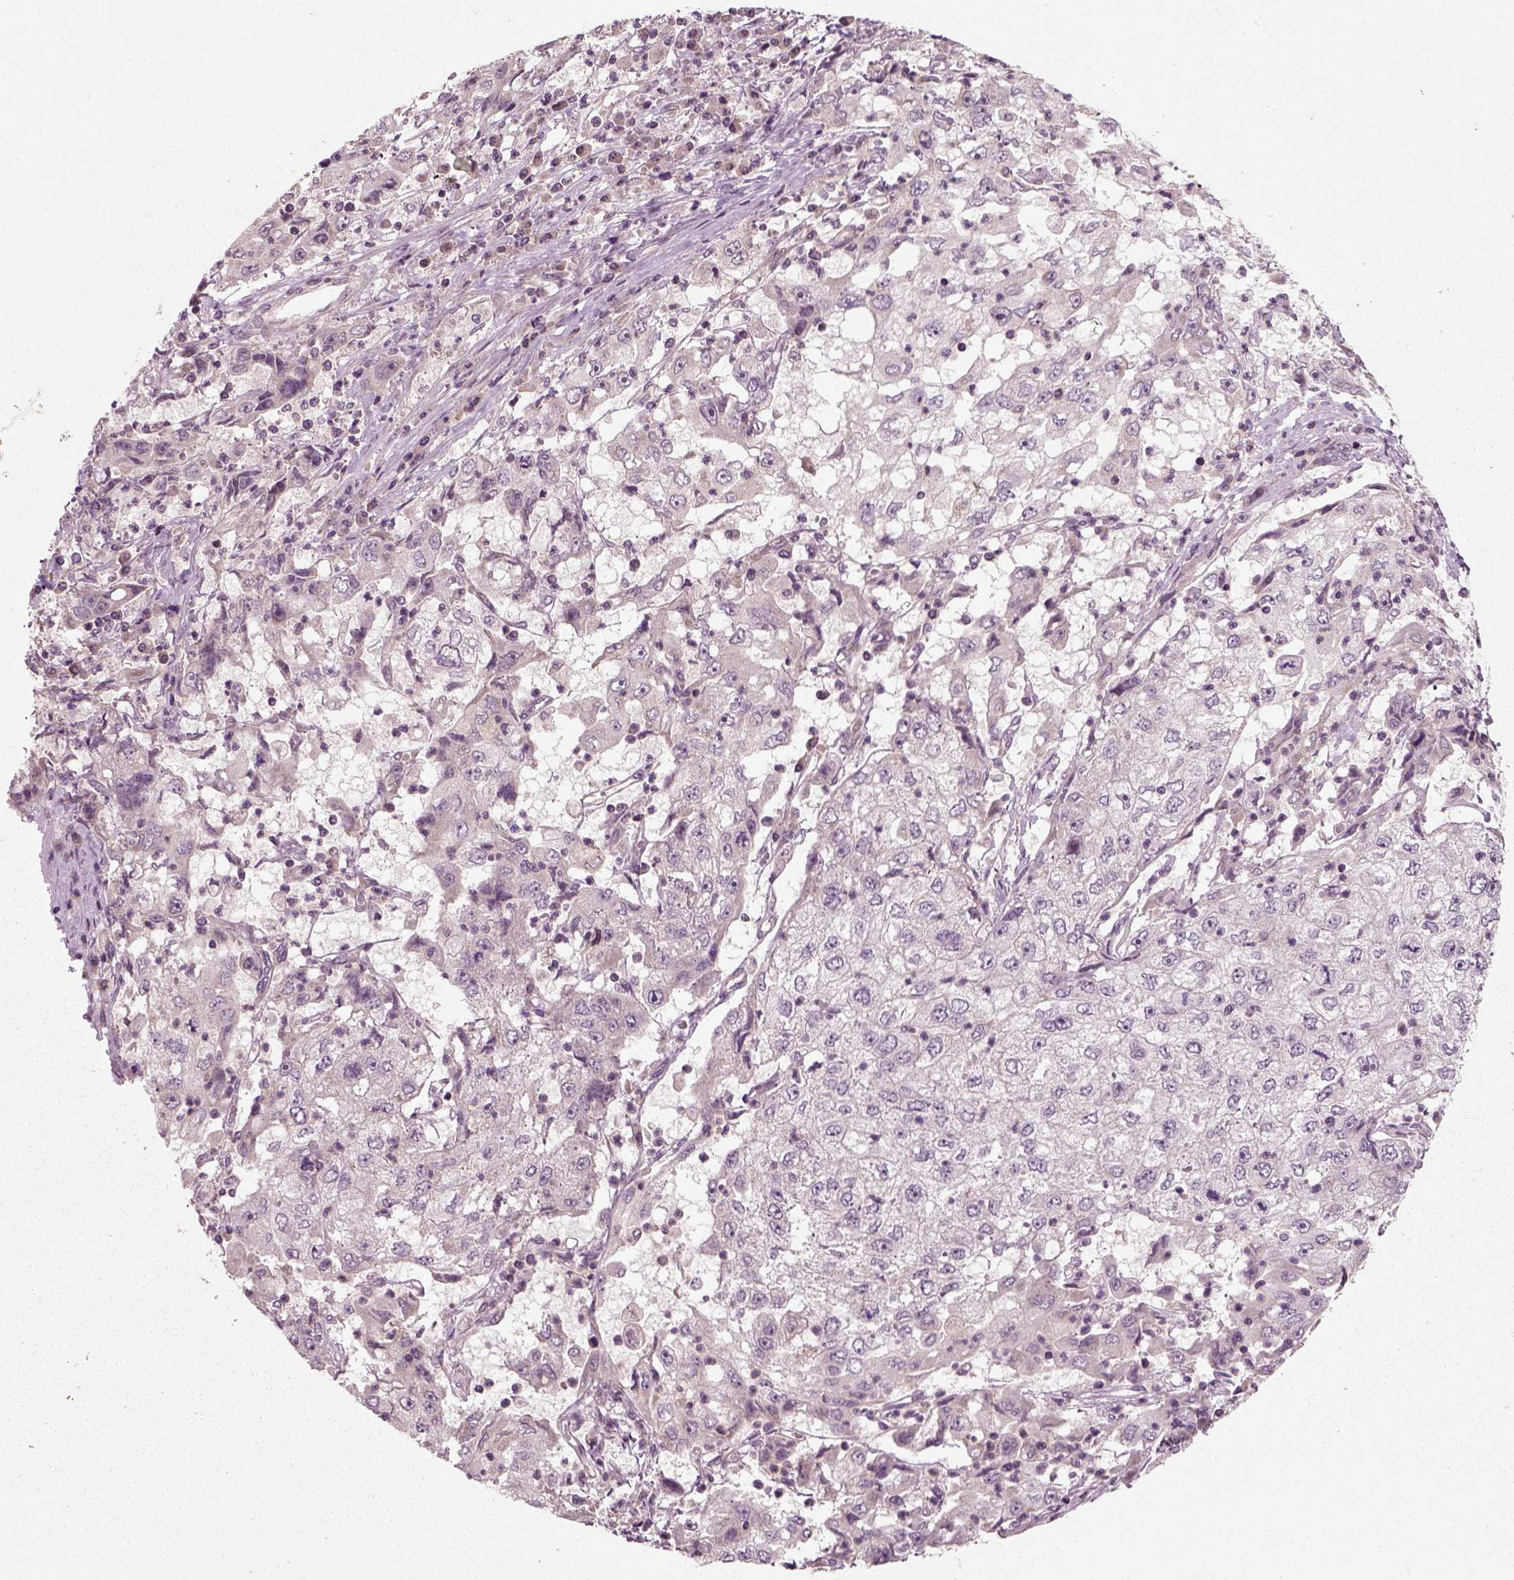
{"staining": {"intensity": "negative", "quantity": "none", "location": "none"}, "tissue": "cervical cancer", "cell_type": "Tumor cells", "image_type": "cancer", "snomed": [{"axis": "morphology", "description": "Squamous cell carcinoma, NOS"}, {"axis": "topography", "description": "Cervix"}], "caption": "Immunohistochemistry micrograph of cervical cancer (squamous cell carcinoma) stained for a protein (brown), which demonstrates no positivity in tumor cells.", "gene": "PLCD3", "patient": {"sex": "female", "age": 36}}